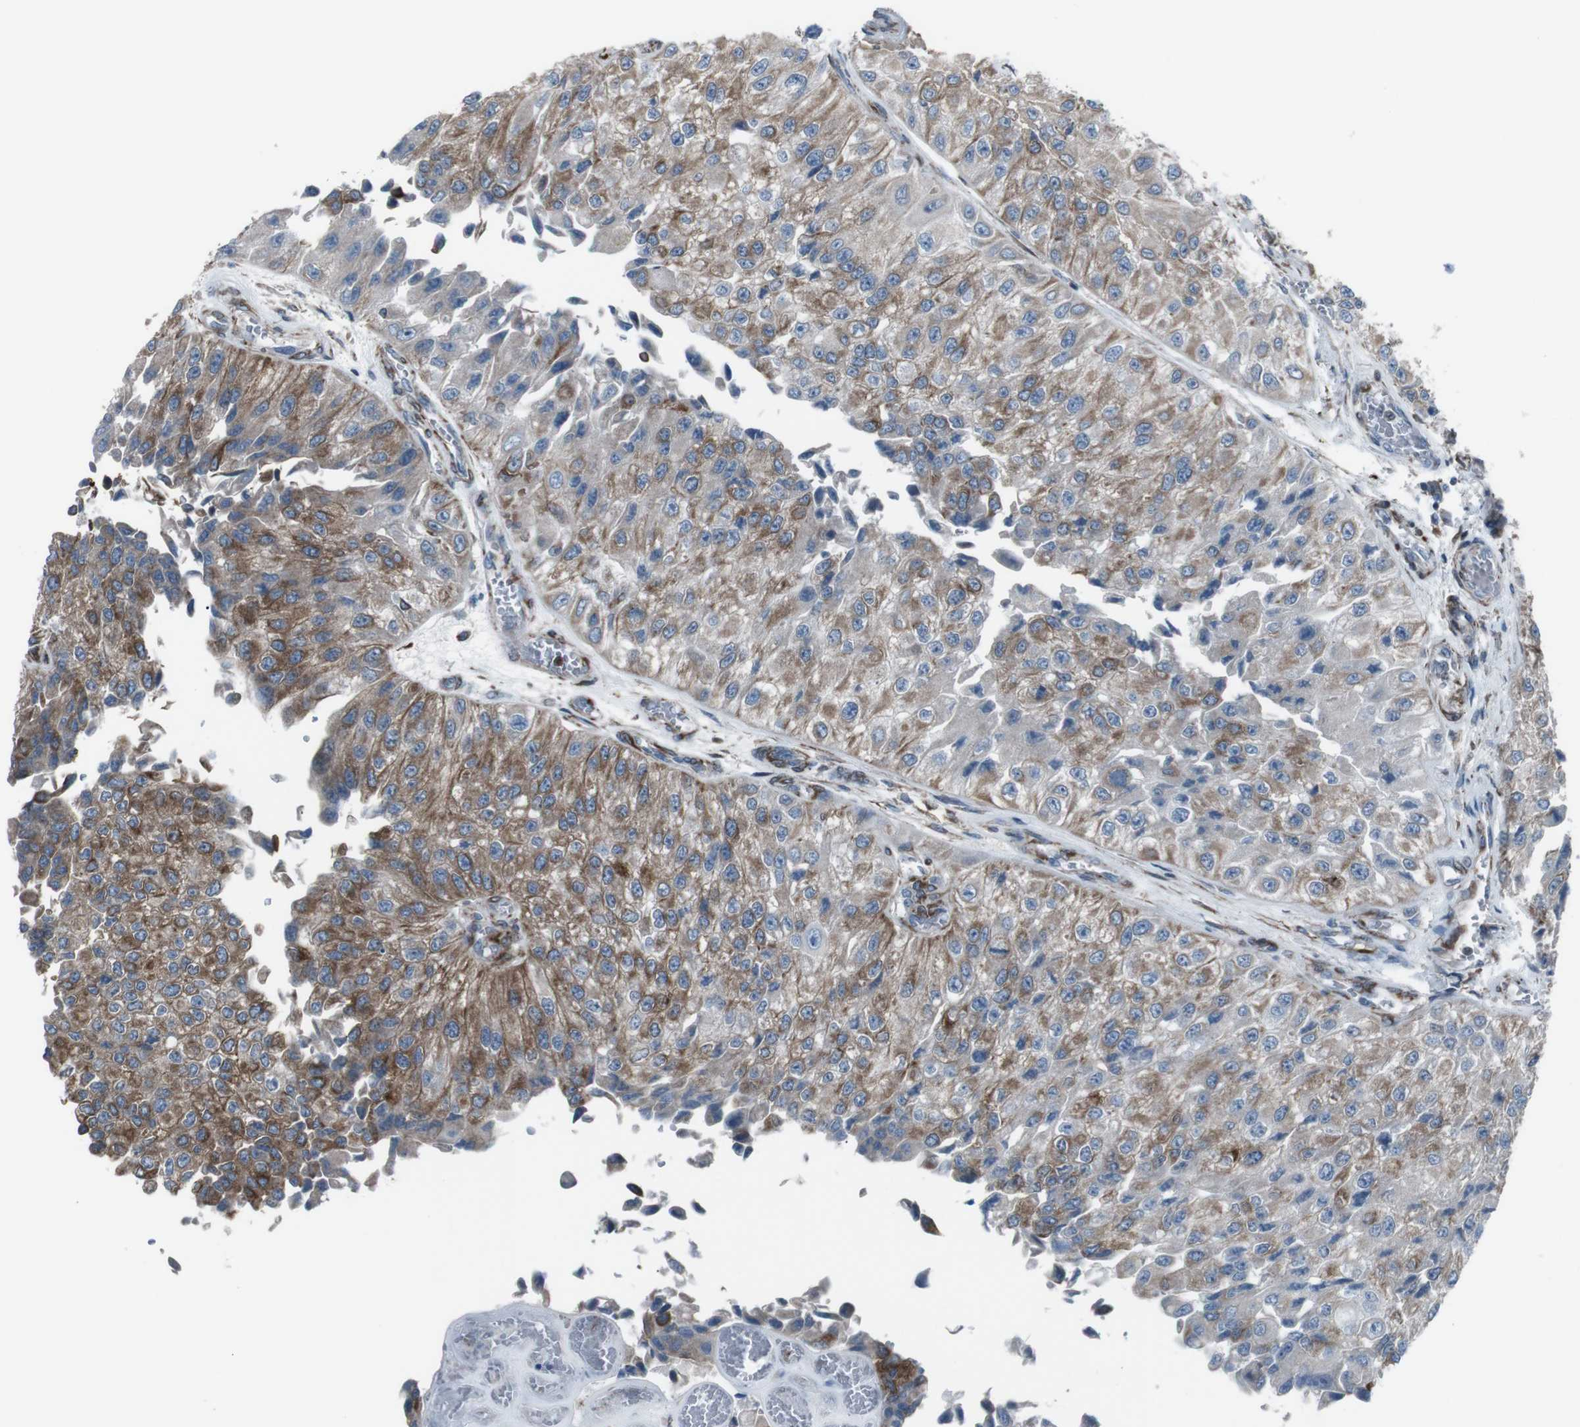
{"staining": {"intensity": "moderate", "quantity": "25%-75%", "location": "cytoplasmic/membranous"}, "tissue": "urothelial cancer", "cell_type": "Tumor cells", "image_type": "cancer", "snomed": [{"axis": "morphology", "description": "Urothelial carcinoma, High grade"}, {"axis": "topography", "description": "Kidney"}, {"axis": "topography", "description": "Urinary bladder"}], "caption": "A medium amount of moderate cytoplasmic/membranous staining is appreciated in about 25%-75% of tumor cells in urothelial cancer tissue.", "gene": "LNPK", "patient": {"sex": "male", "age": 77}}